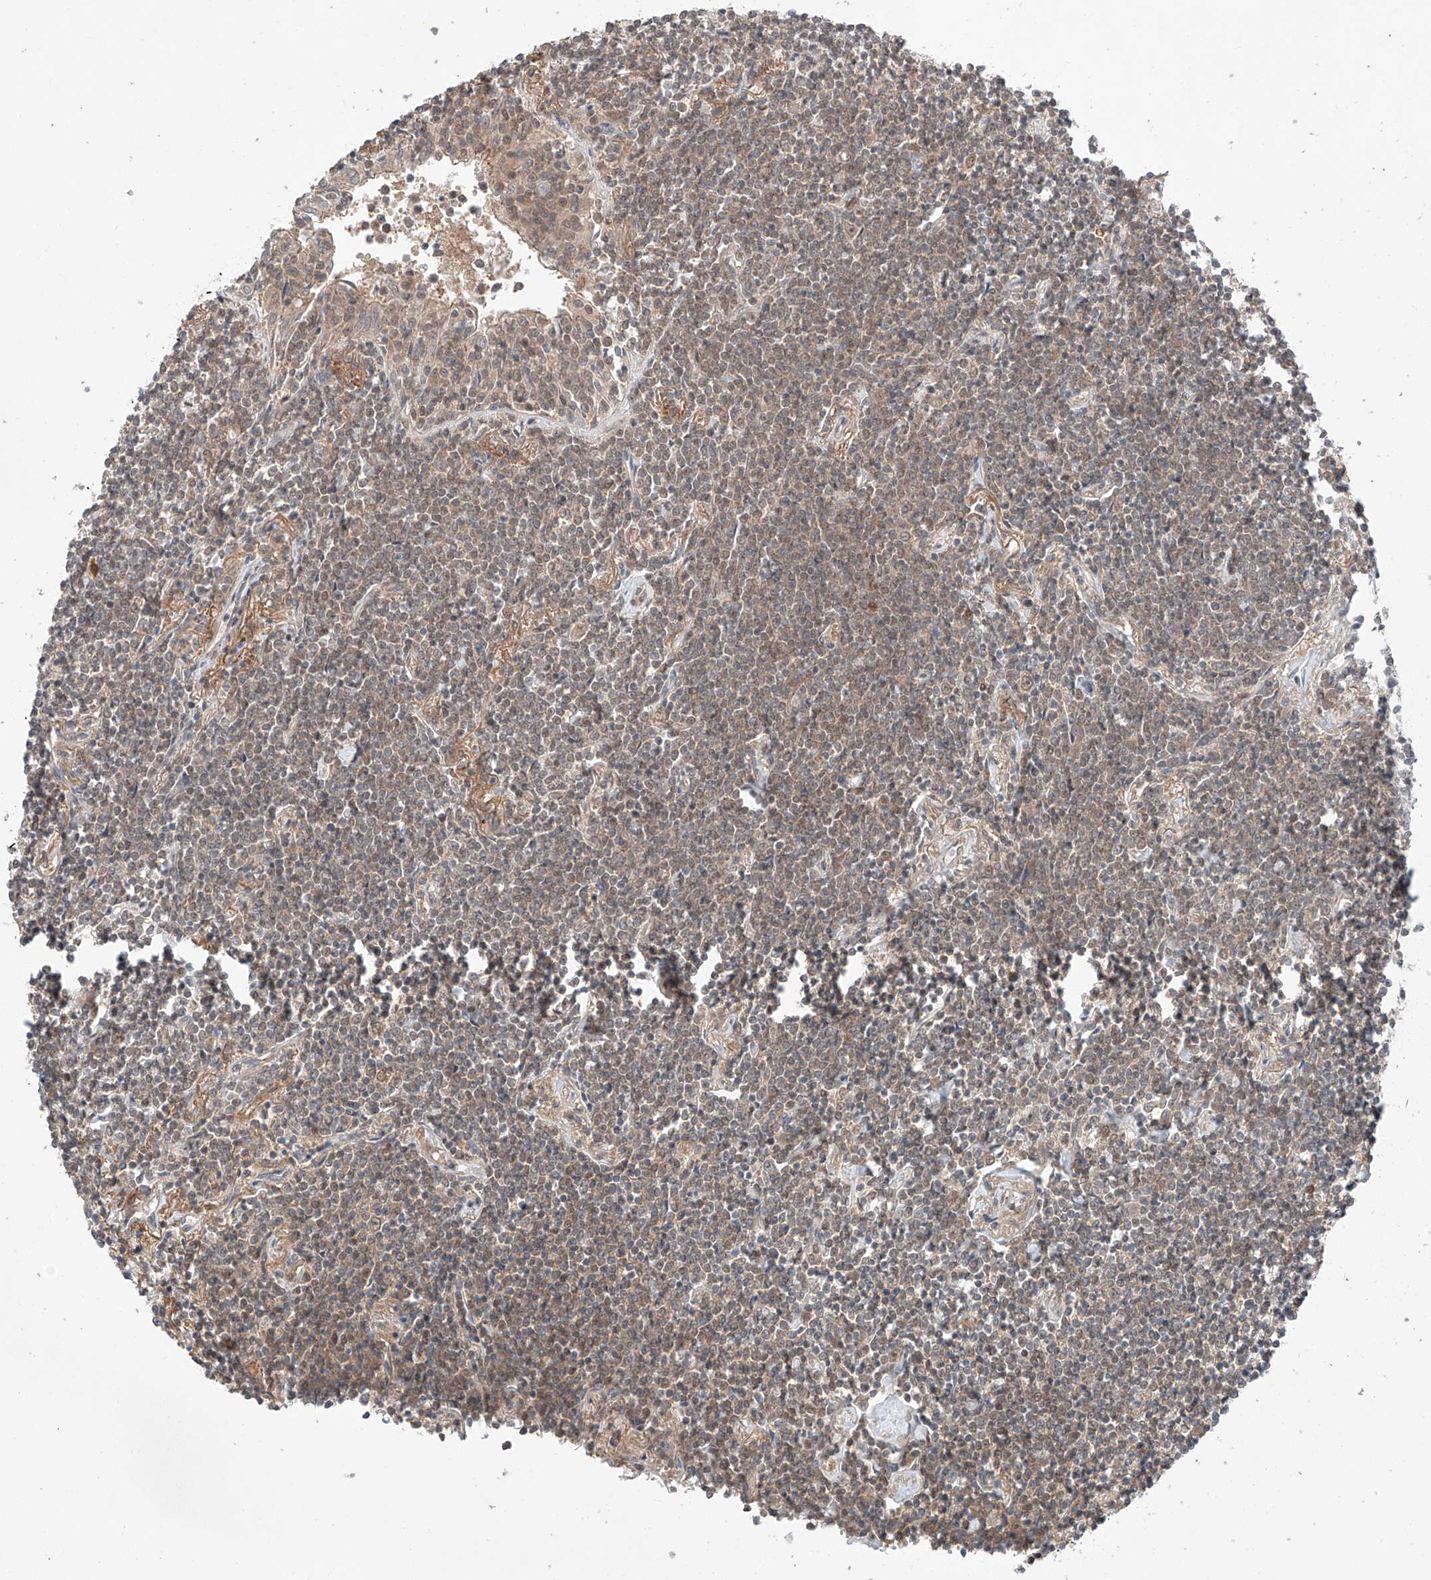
{"staining": {"intensity": "weak", "quantity": "25%-75%", "location": "cytoplasmic/membranous"}, "tissue": "lymphoma", "cell_type": "Tumor cells", "image_type": "cancer", "snomed": [{"axis": "morphology", "description": "Malignant lymphoma, non-Hodgkin's type, Low grade"}, {"axis": "topography", "description": "Lung"}], "caption": "Tumor cells demonstrate weak cytoplasmic/membranous positivity in about 25%-75% of cells in lymphoma. The protein of interest is shown in brown color, while the nuclei are stained blue.", "gene": "TSR2", "patient": {"sex": "female", "age": 71}}